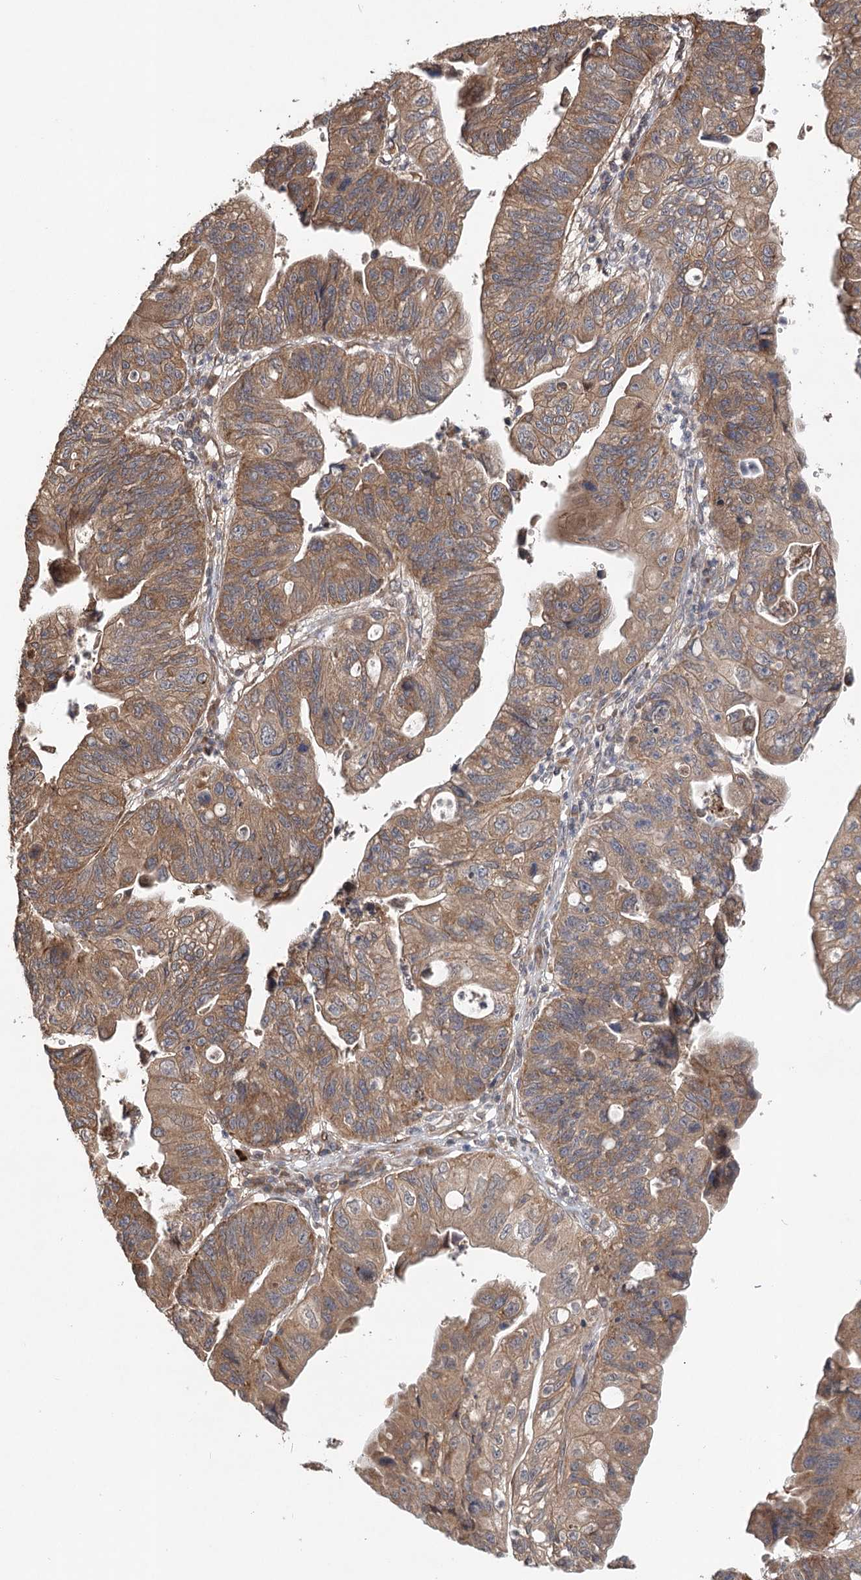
{"staining": {"intensity": "moderate", "quantity": ">75%", "location": "cytoplasmic/membranous"}, "tissue": "stomach cancer", "cell_type": "Tumor cells", "image_type": "cancer", "snomed": [{"axis": "morphology", "description": "Adenocarcinoma, NOS"}, {"axis": "topography", "description": "Stomach"}], "caption": "This is an image of immunohistochemistry staining of stomach cancer (adenocarcinoma), which shows moderate staining in the cytoplasmic/membranous of tumor cells.", "gene": "LSS", "patient": {"sex": "male", "age": 59}}